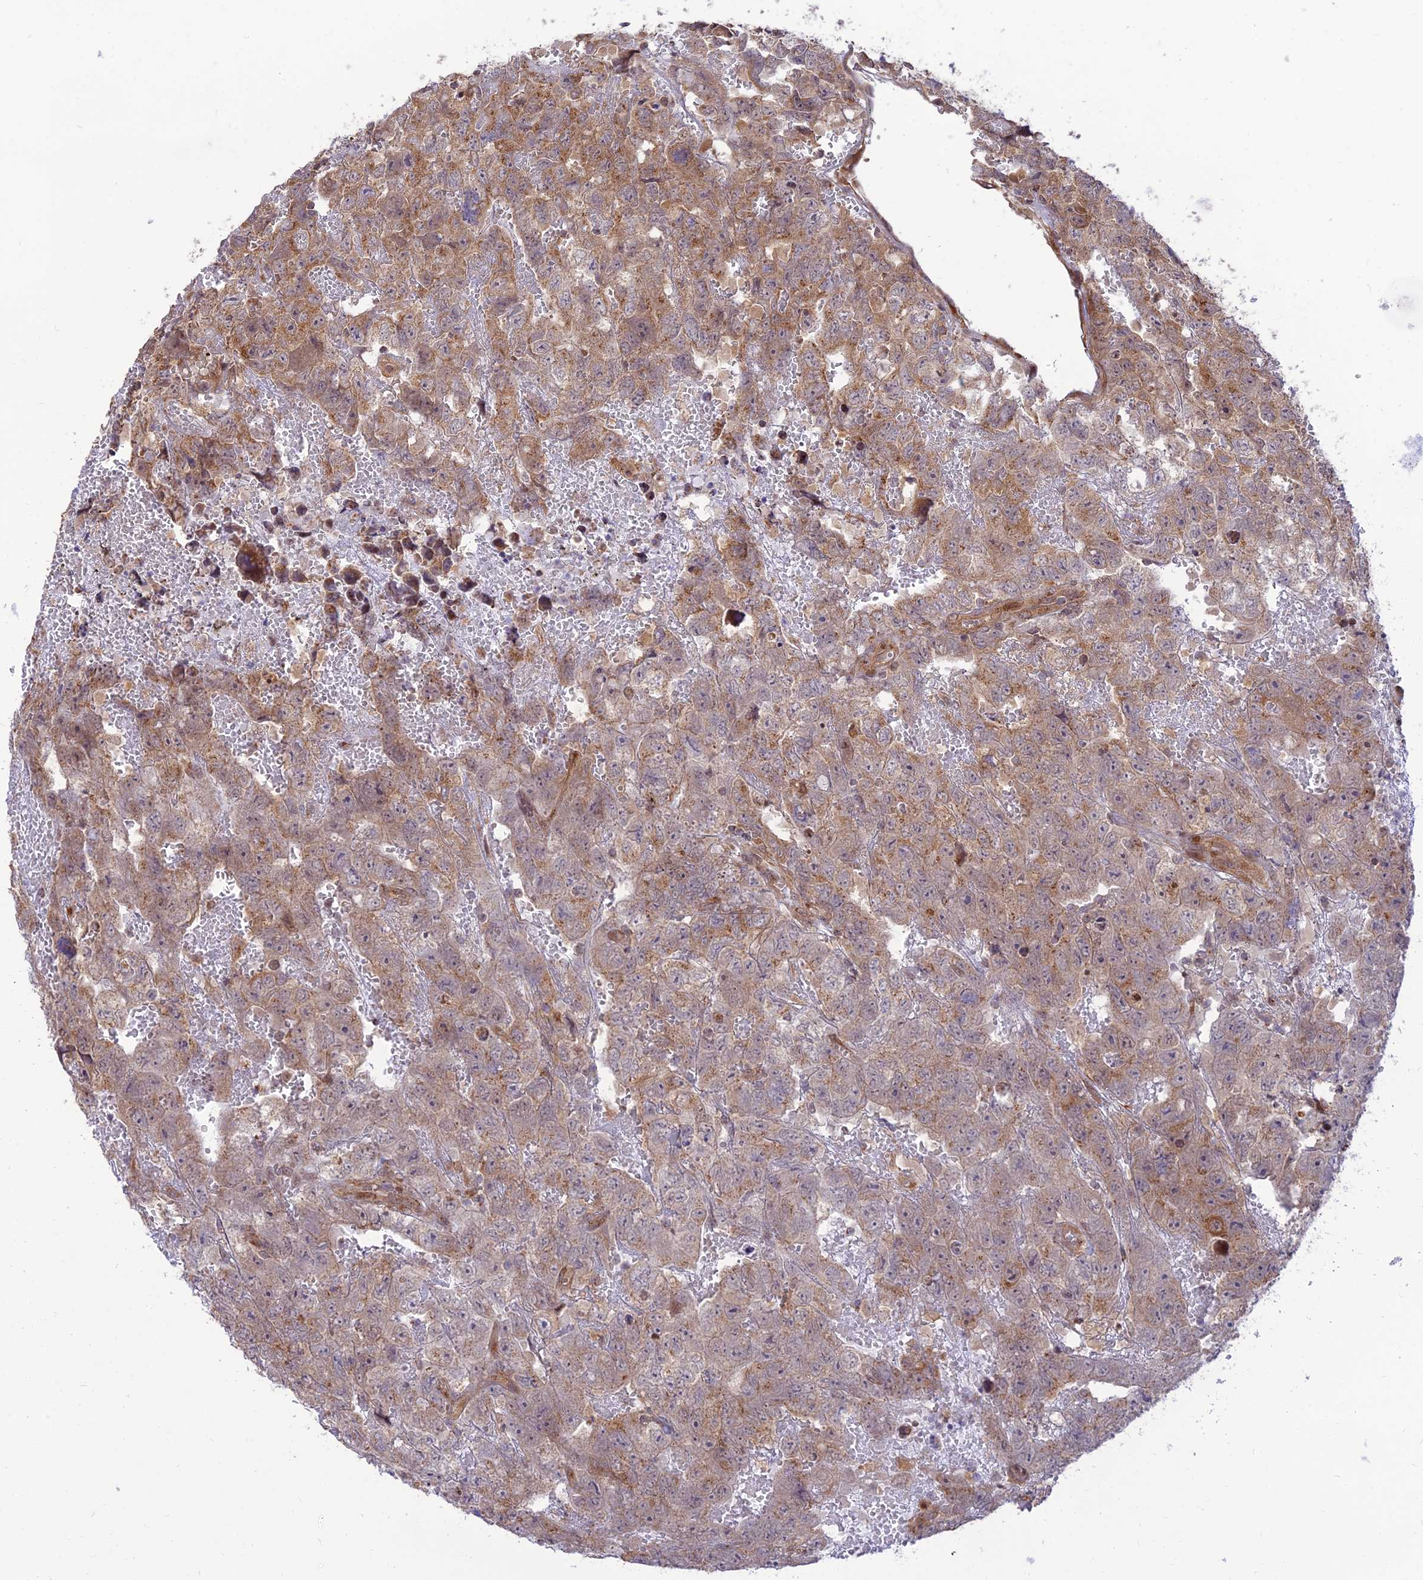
{"staining": {"intensity": "weak", "quantity": ">75%", "location": "cytoplasmic/membranous"}, "tissue": "testis cancer", "cell_type": "Tumor cells", "image_type": "cancer", "snomed": [{"axis": "morphology", "description": "Carcinoma, Embryonal, NOS"}, {"axis": "topography", "description": "Testis"}], "caption": "Protein staining of testis cancer (embryonal carcinoma) tissue exhibits weak cytoplasmic/membranous expression in approximately >75% of tumor cells. Nuclei are stained in blue.", "gene": "GOLGA3", "patient": {"sex": "male", "age": 45}}